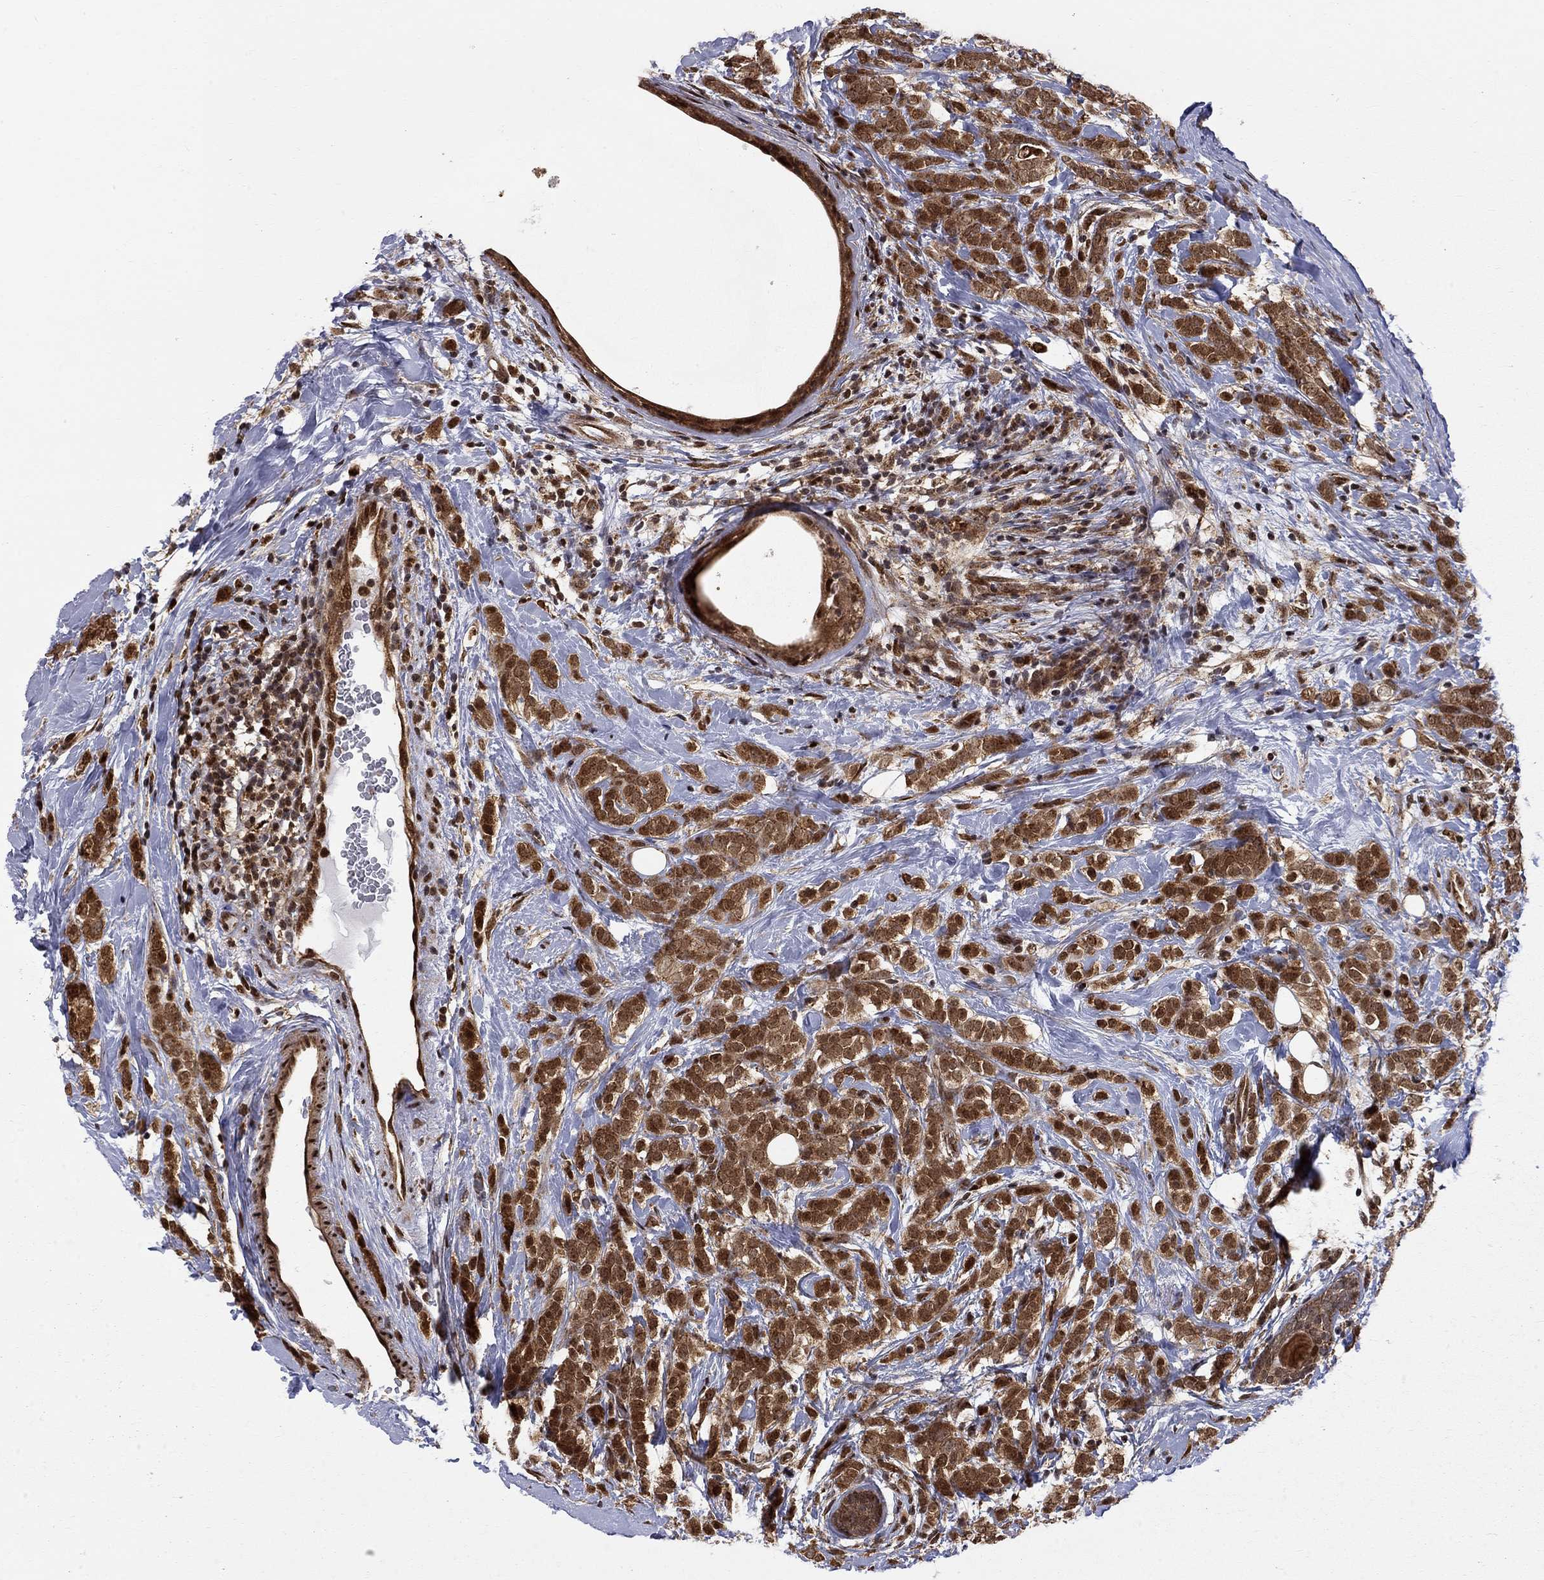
{"staining": {"intensity": "strong", "quantity": ">75%", "location": "cytoplasmic/membranous,nuclear"}, "tissue": "breast cancer", "cell_type": "Tumor cells", "image_type": "cancer", "snomed": [{"axis": "morphology", "description": "Lobular carcinoma"}, {"axis": "topography", "description": "Breast"}], "caption": "This image shows IHC staining of breast cancer, with high strong cytoplasmic/membranous and nuclear expression in approximately >75% of tumor cells.", "gene": "ELOB", "patient": {"sex": "female", "age": 49}}